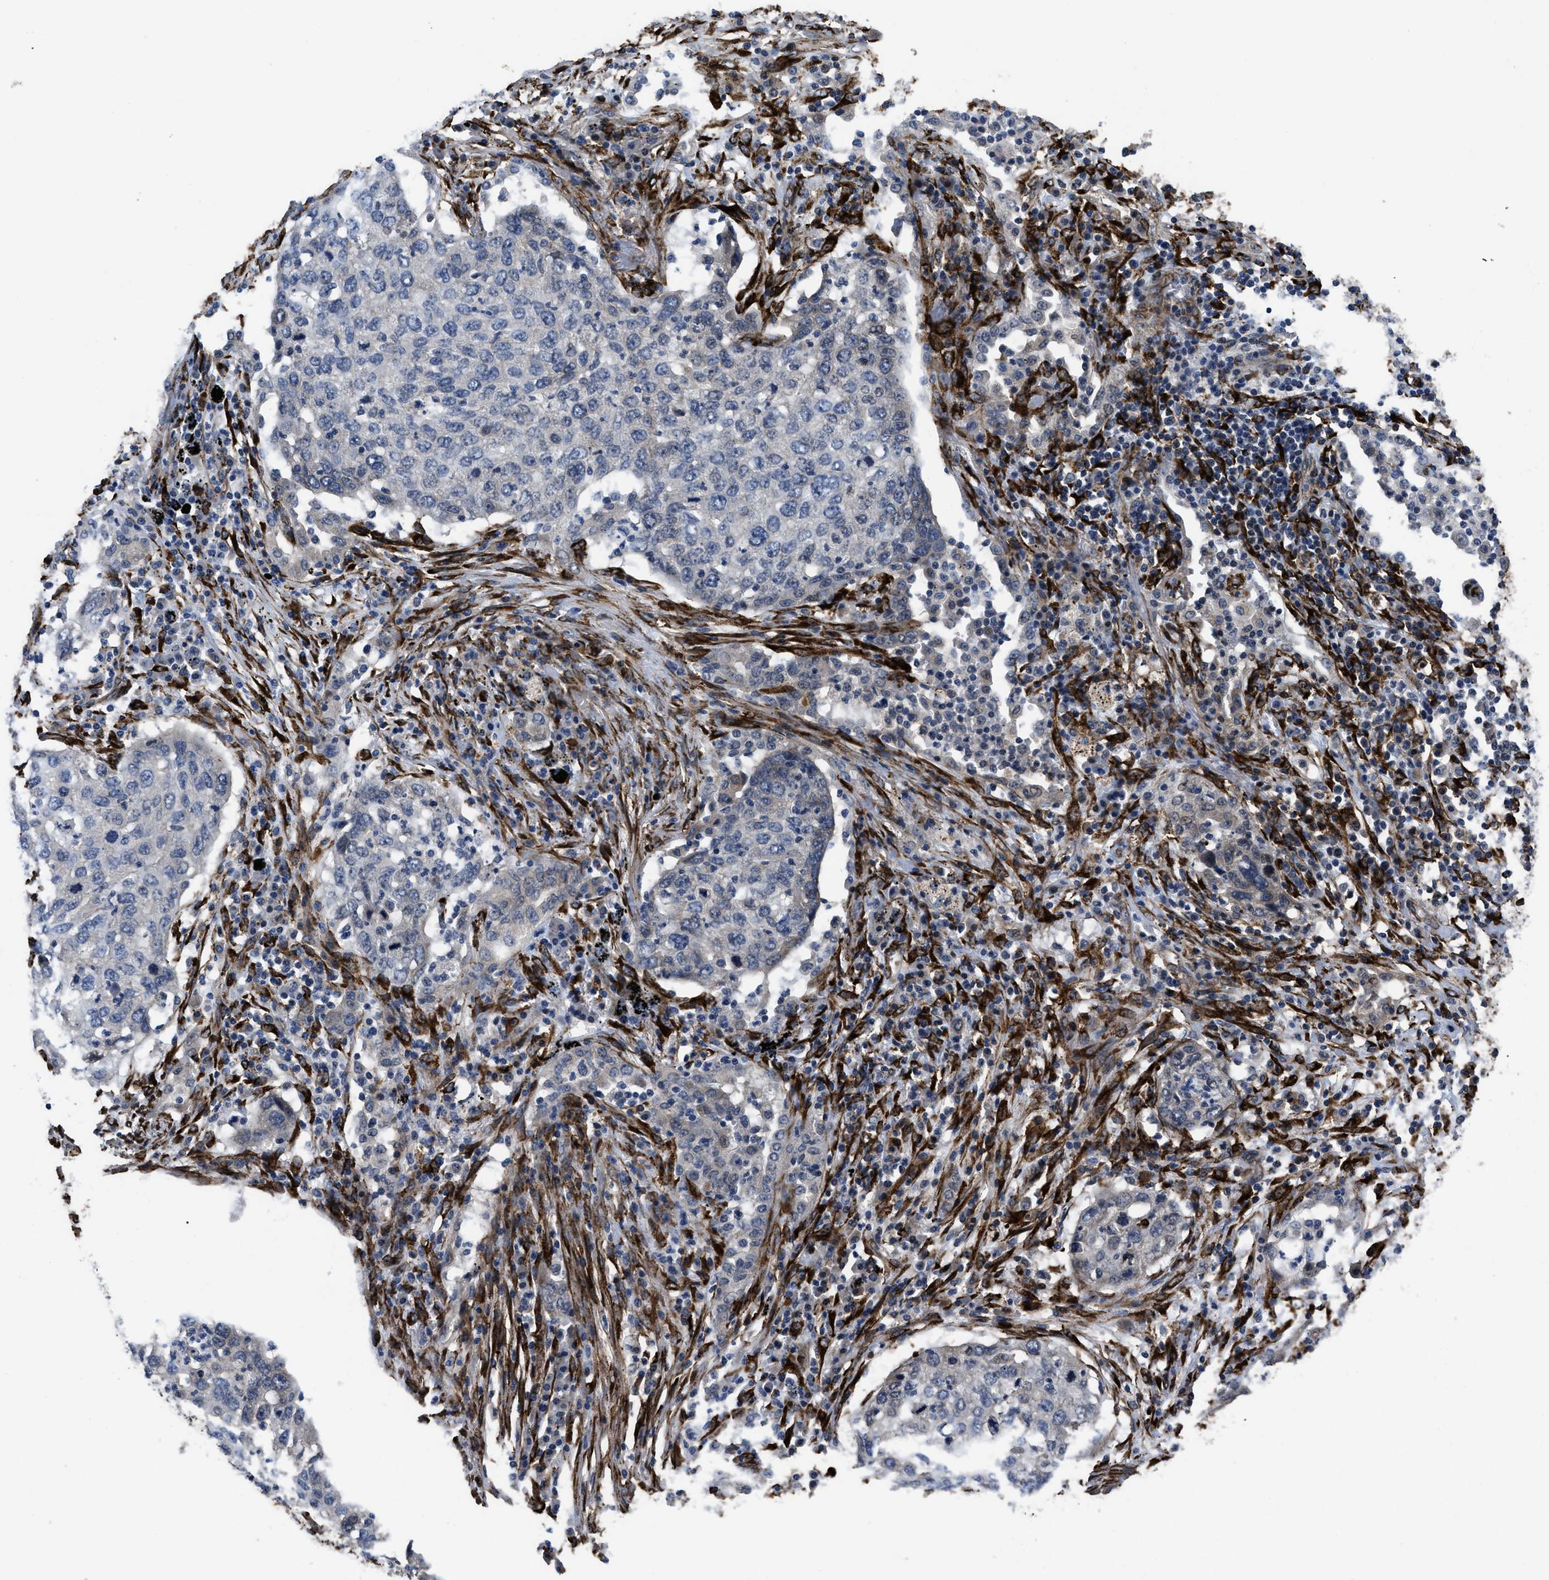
{"staining": {"intensity": "negative", "quantity": "none", "location": "none"}, "tissue": "lung cancer", "cell_type": "Tumor cells", "image_type": "cancer", "snomed": [{"axis": "morphology", "description": "Squamous cell carcinoma, NOS"}, {"axis": "topography", "description": "Lung"}], "caption": "DAB immunohistochemical staining of human lung cancer displays no significant expression in tumor cells.", "gene": "SQLE", "patient": {"sex": "female", "age": 63}}